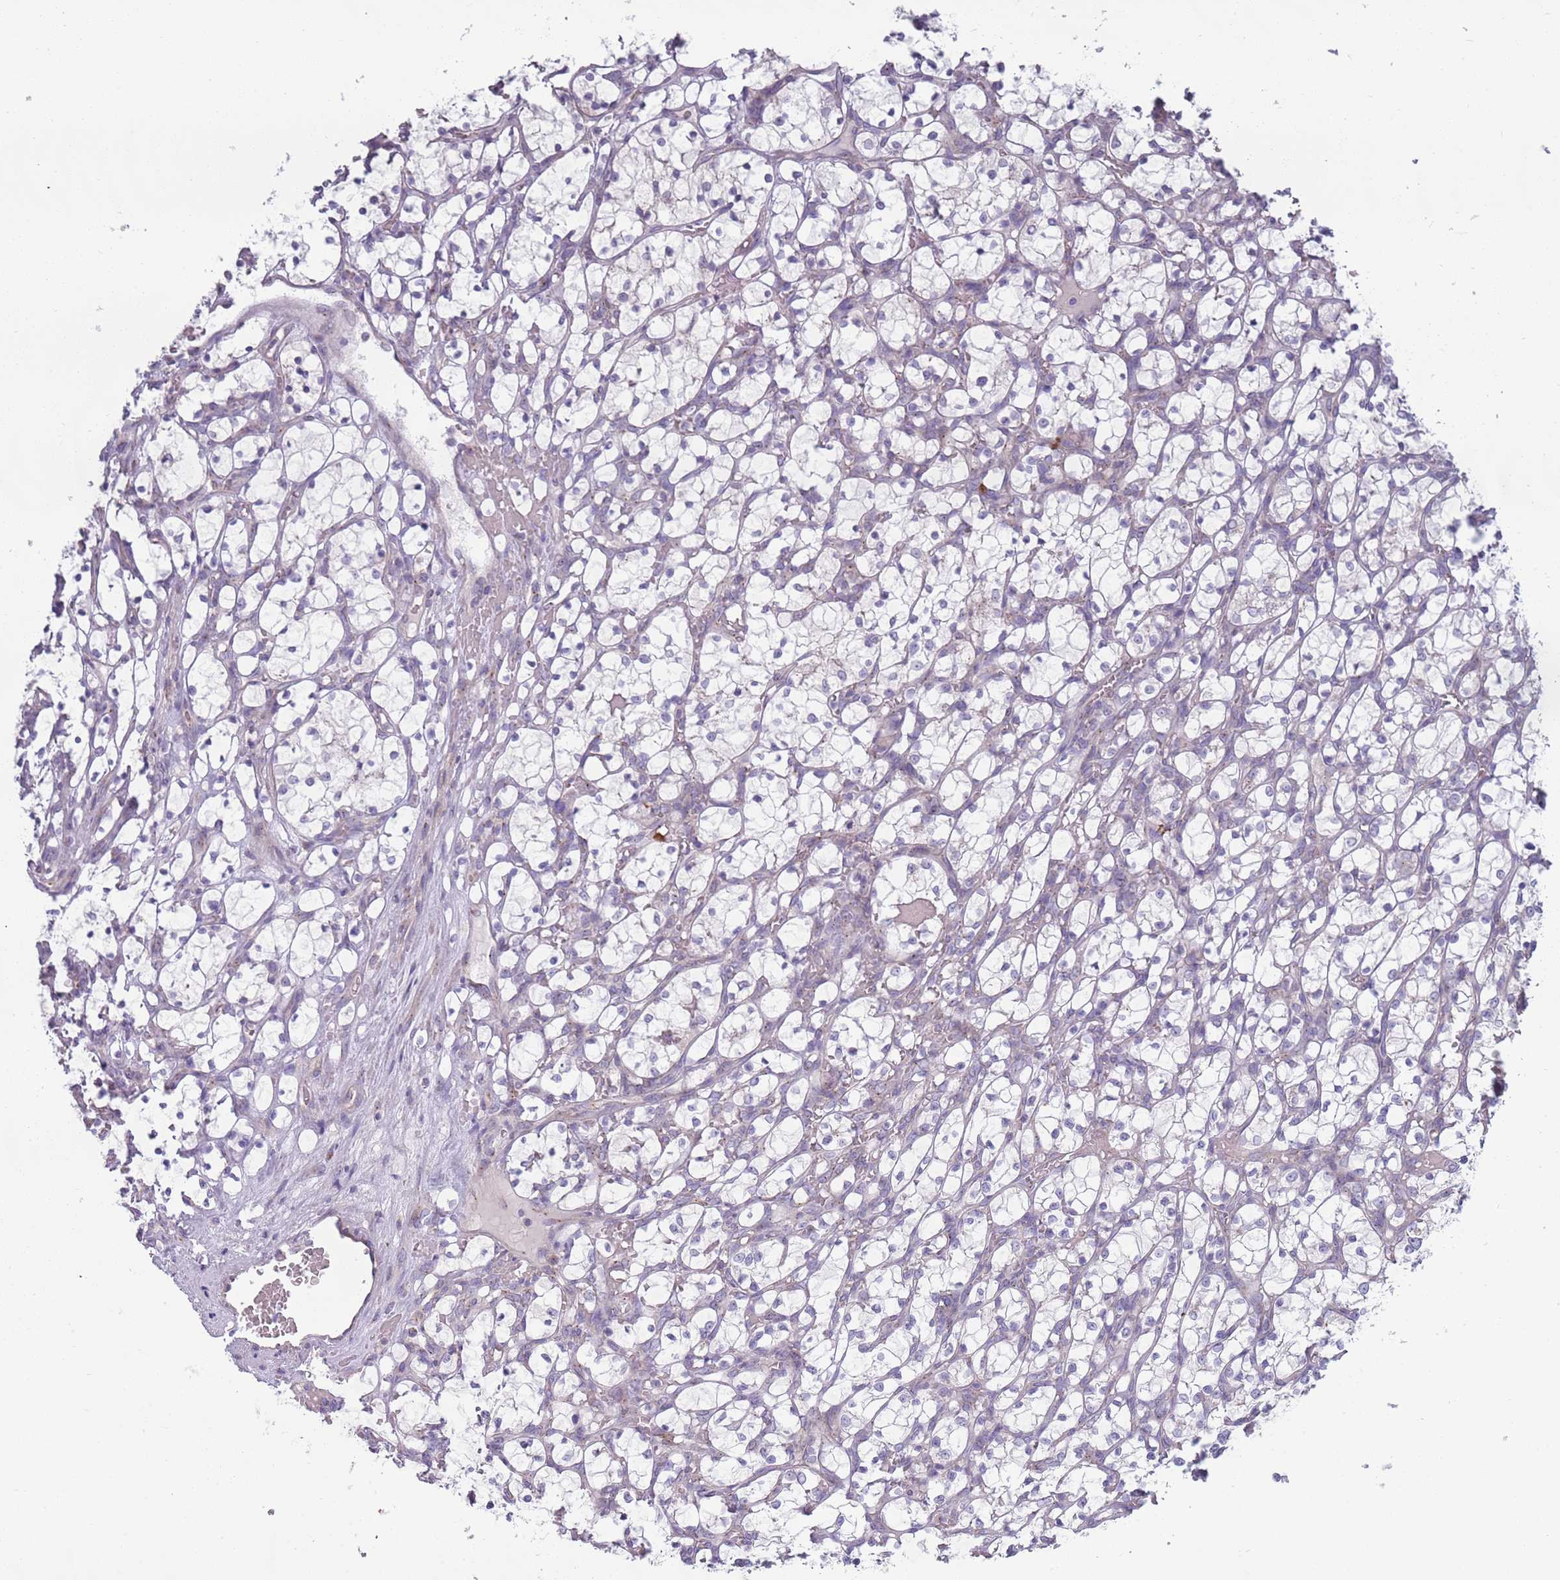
{"staining": {"intensity": "negative", "quantity": "none", "location": "none"}, "tissue": "renal cancer", "cell_type": "Tumor cells", "image_type": "cancer", "snomed": [{"axis": "morphology", "description": "Adenocarcinoma, NOS"}, {"axis": "topography", "description": "Kidney"}], "caption": "High power microscopy image of an immunohistochemistry image of renal adenocarcinoma, revealing no significant expression in tumor cells.", "gene": "LTB", "patient": {"sex": "female", "age": 69}}